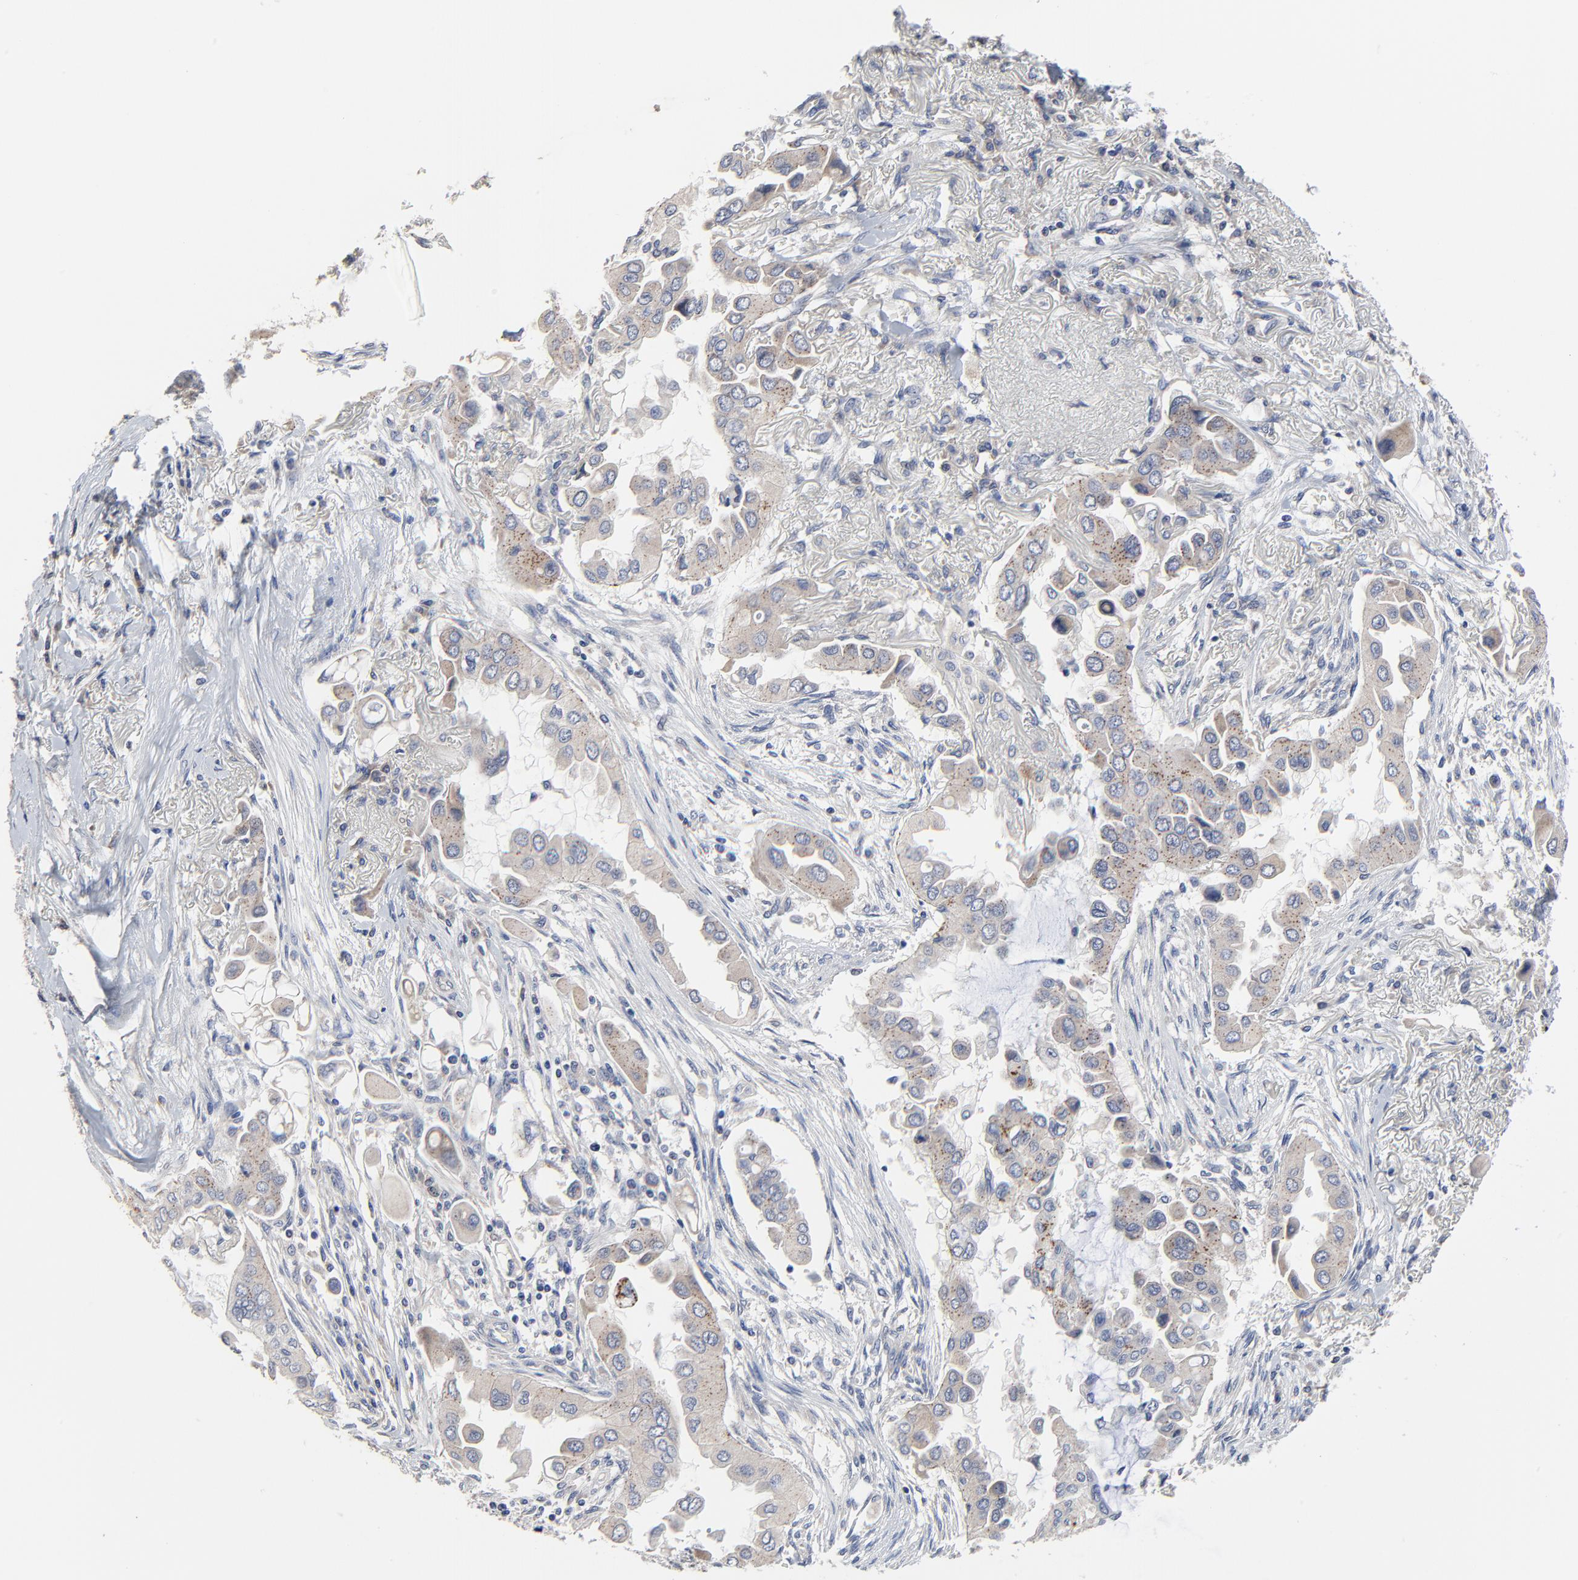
{"staining": {"intensity": "weak", "quantity": ">75%", "location": "cytoplasmic/membranous"}, "tissue": "lung cancer", "cell_type": "Tumor cells", "image_type": "cancer", "snomed": [{"axis": "morphology", "description": "Adenocarcinoma, NOS"}, {"axis": "topography", "description": "Lung"}], "caption": "Weak cytoplasmic/membranous positivity is seen in approximately >75% of tumor cells in adenocarcinoma (lung). Using DAB (3,3'-diaminobenzidine) (brown) and hematoxylin (blue) stains, captured at high magnification using brightfield microscopy.", "gene": "DHRSX", "patient": {"sex": "female", "age": 76}}